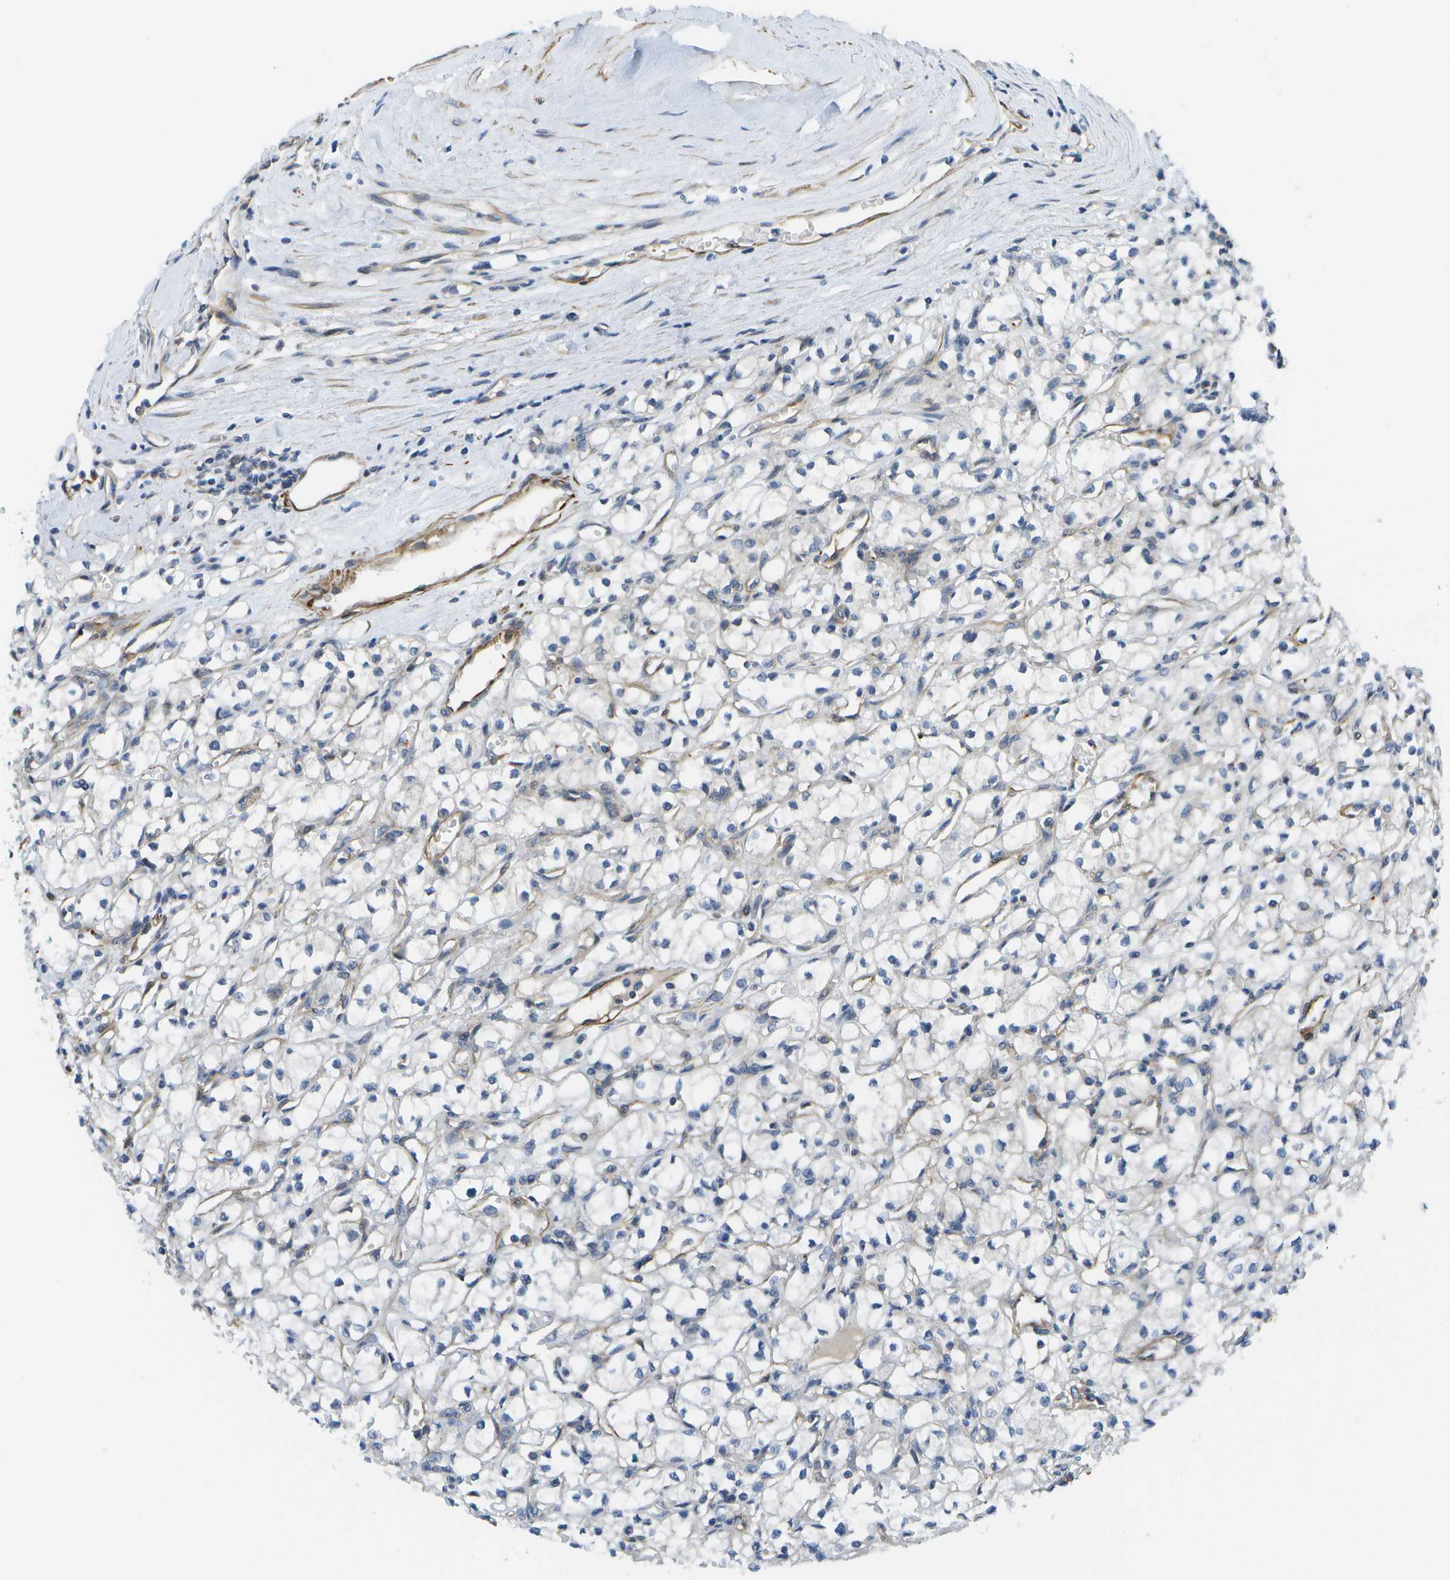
{"staining": {"intensity": "negative", "quantity": "none", "location": "none"}, "tissue": "renal cancer", "cell_type": "Tumor cells", "image_type": "cancer", "snomed": [{"axis": "morphology", "description": "Adenocarcinoma, NOS"}, {"axis": "topography", "description": "Kidney"}], "caption": "Immunohistochemical staining of human renal adenocarcinoma displays no significant expression in tumor cells.", "gene": "KIAA0040", "patient": {"sex": "male", "age": 56}}